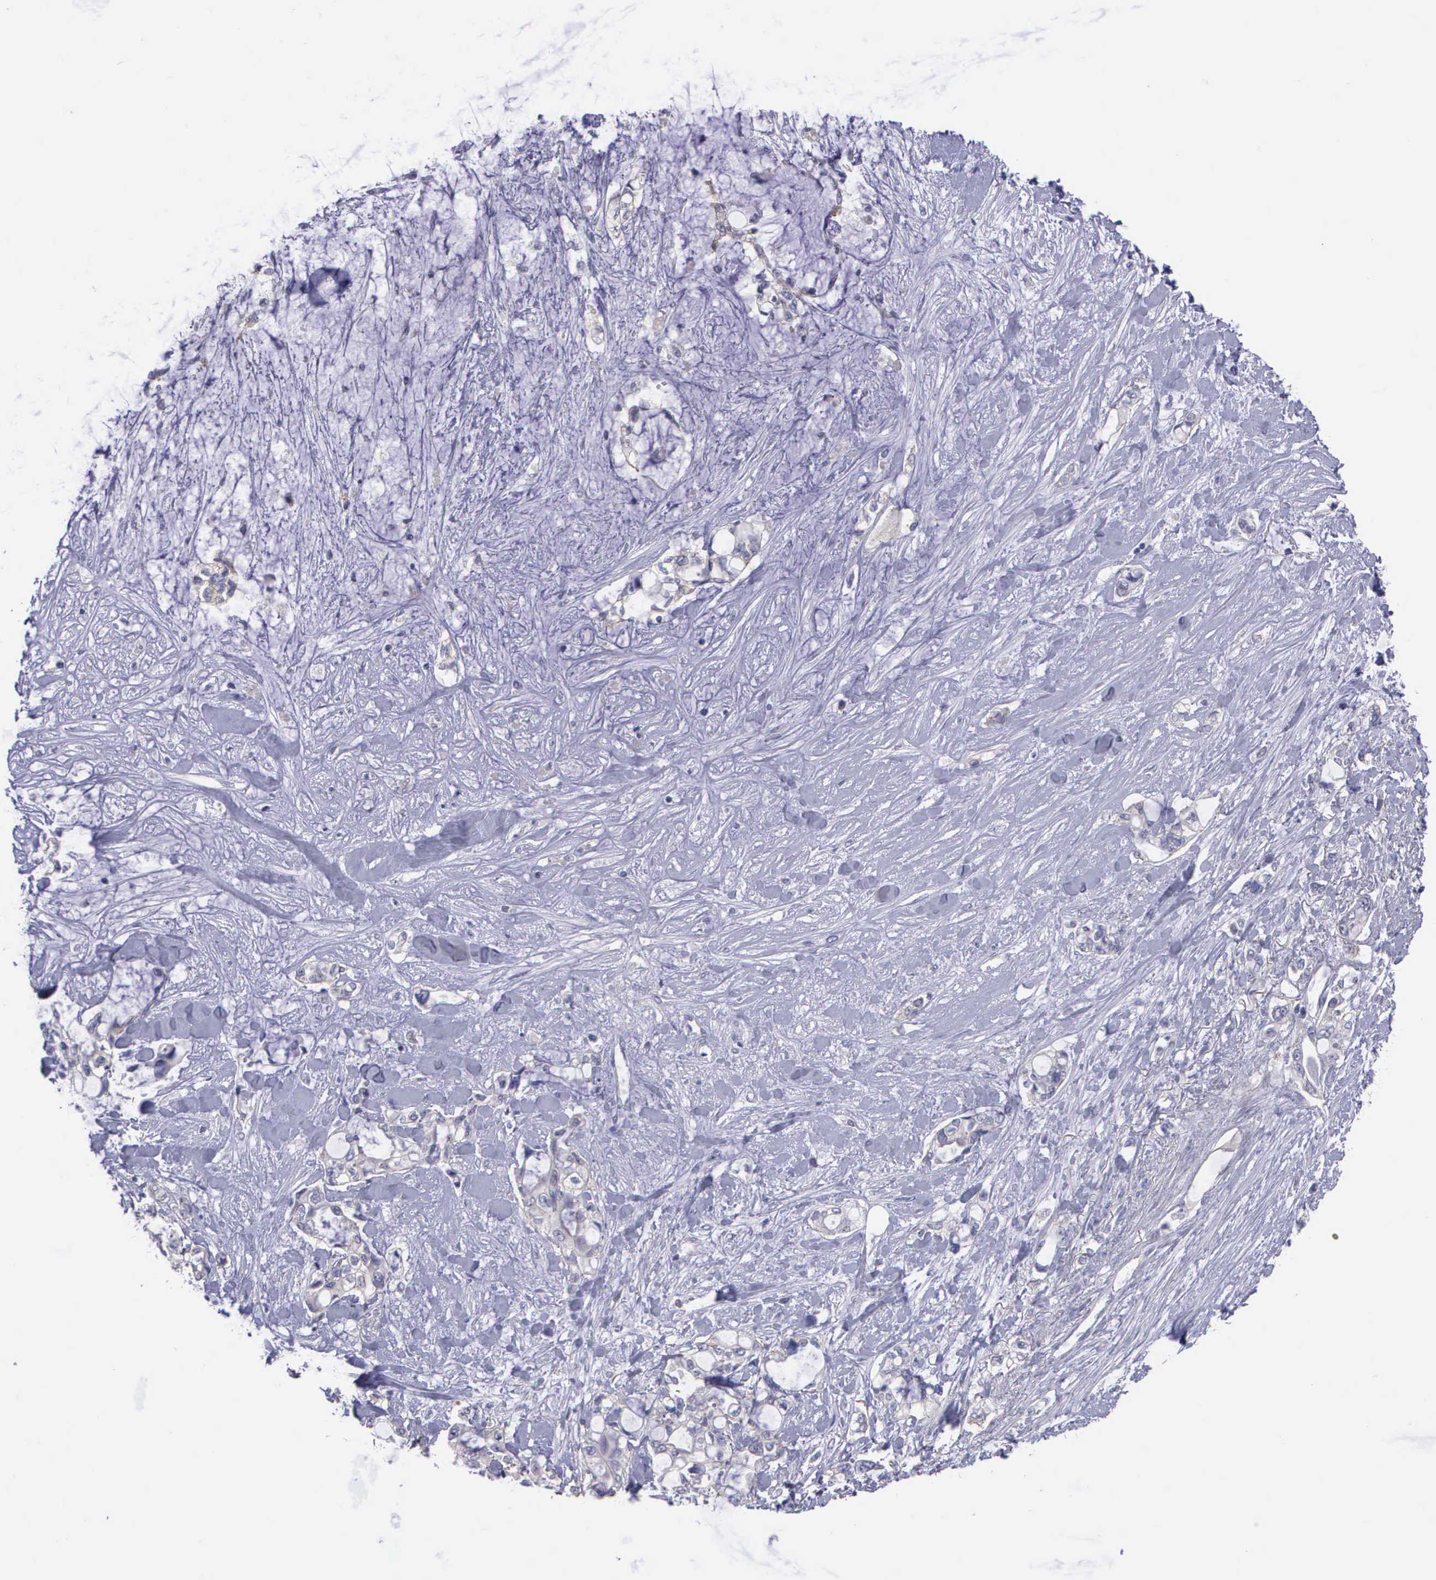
{"staining": {"intensity": "negative", "quantity": "none", "location": "none"}, "tissue": "pancreatic cancer", "cell_type": "Tumor cells", "image_type": "cancer", "snomed": [{"axis": "morphology", "description": "Adenocarcinoma, NOS"}, {"axis": "topography", "description": "Pancreas"}], "caption": "DAB immunohistochemical staining of pancreatic cancer (adenocarcinoma) displays no significant staining in tumor cells.", "gene": "MICAL3", "patient": {"sex": "female", "age": 70}}